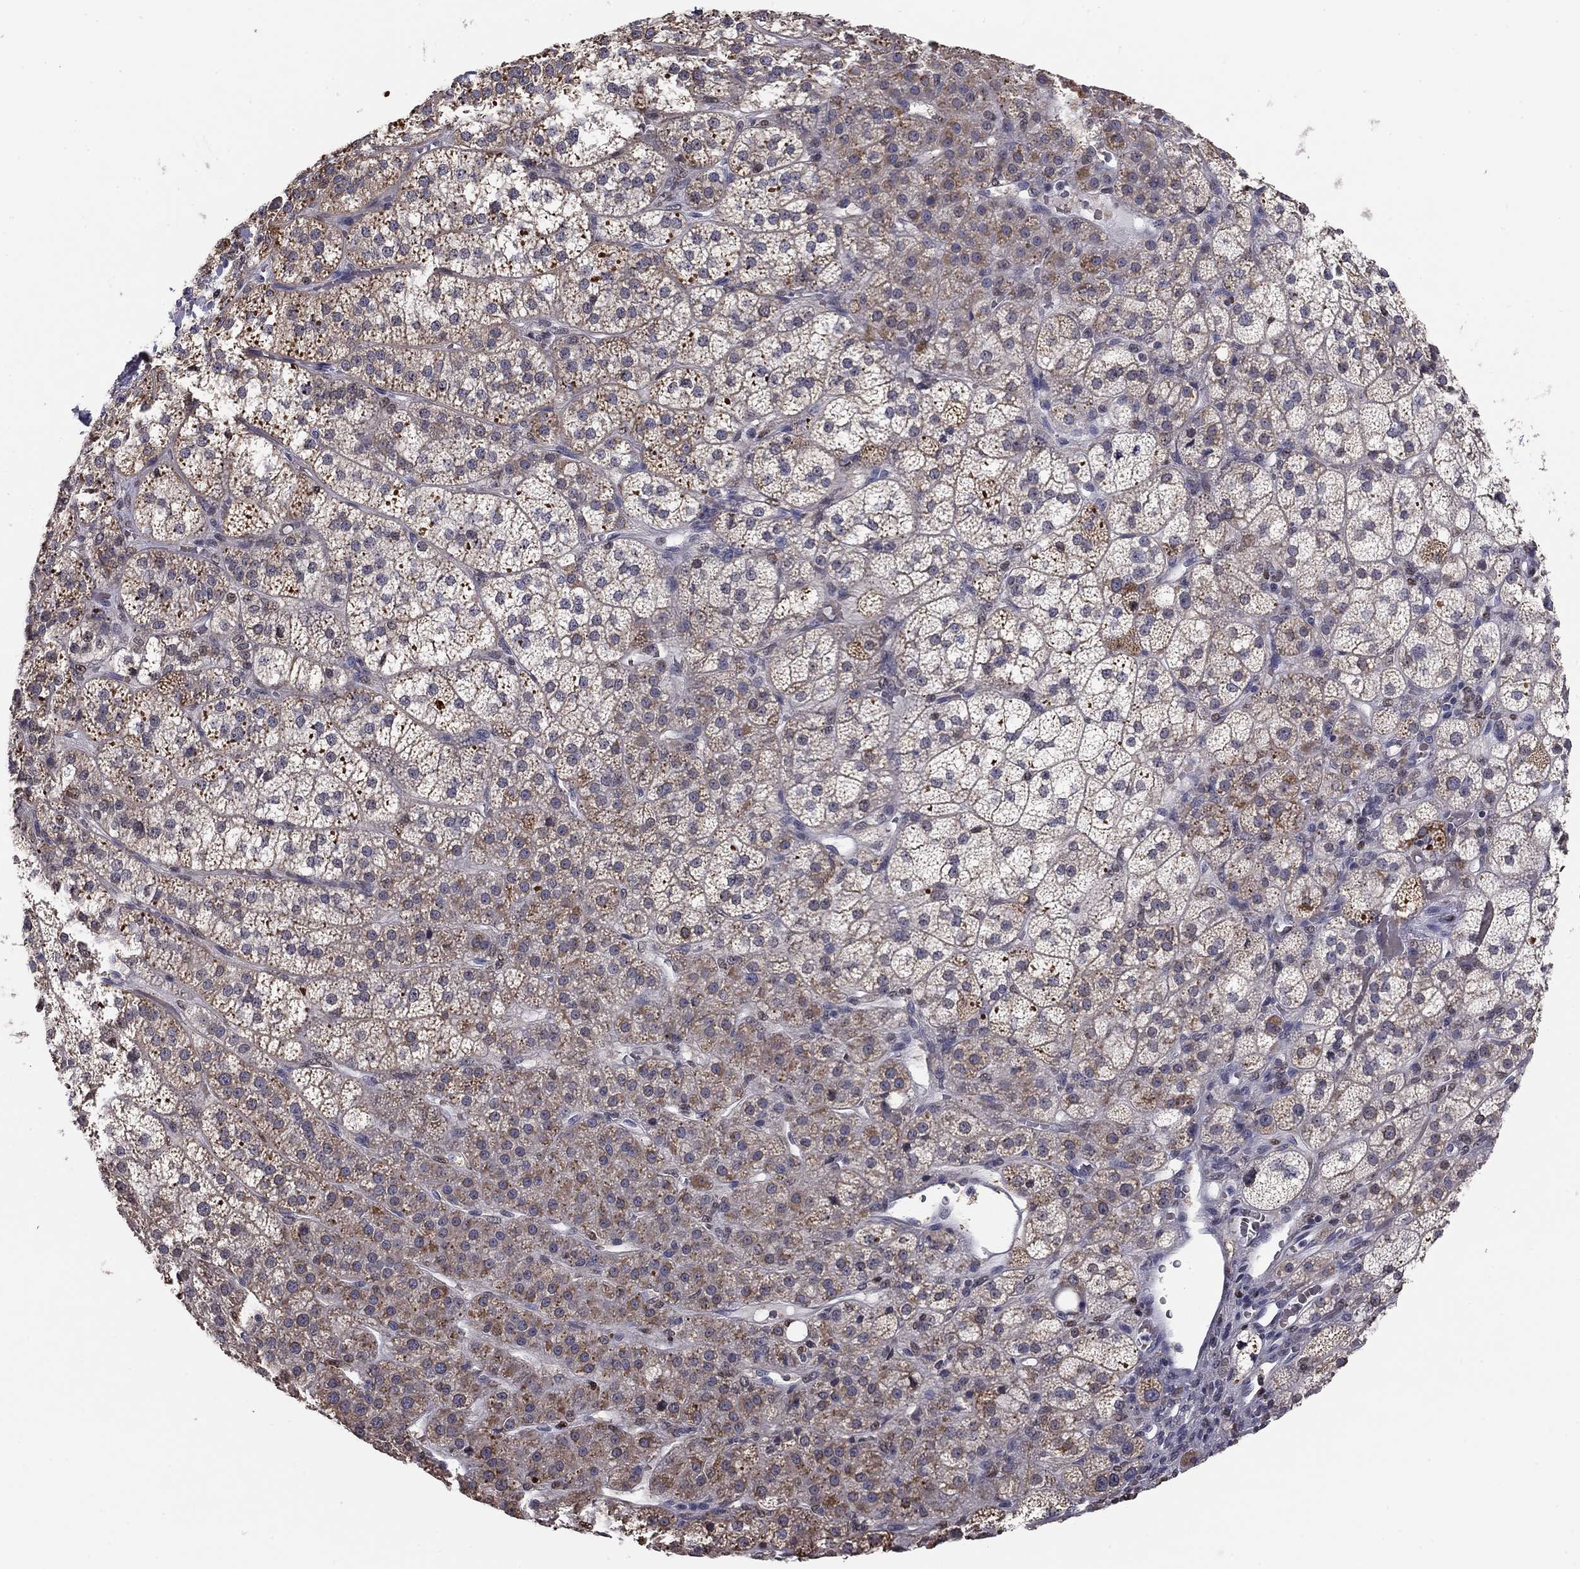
{"staining": {"intensity": "weak", "quantity": "25%-75%", "location": "cytoplasmic/membranous"}, "tissue": "adrenal gland", "cell_type": "Glandular cells", "image_type": "normal", "snomed": [{"axis": "morphology", "description": "Normal tissue, NOS"}, {"axis": "topography", "description": "Adrenal gland"}], "caption": "Immunohistochemical staining of unremarkable human adrenal gland demonstrates low levels of weak cytoplasmic/membranous expression in about 25%-75% of glandular cells.", "gene": "HSPB2", "patient": {"sex": "female", "age": 60}}